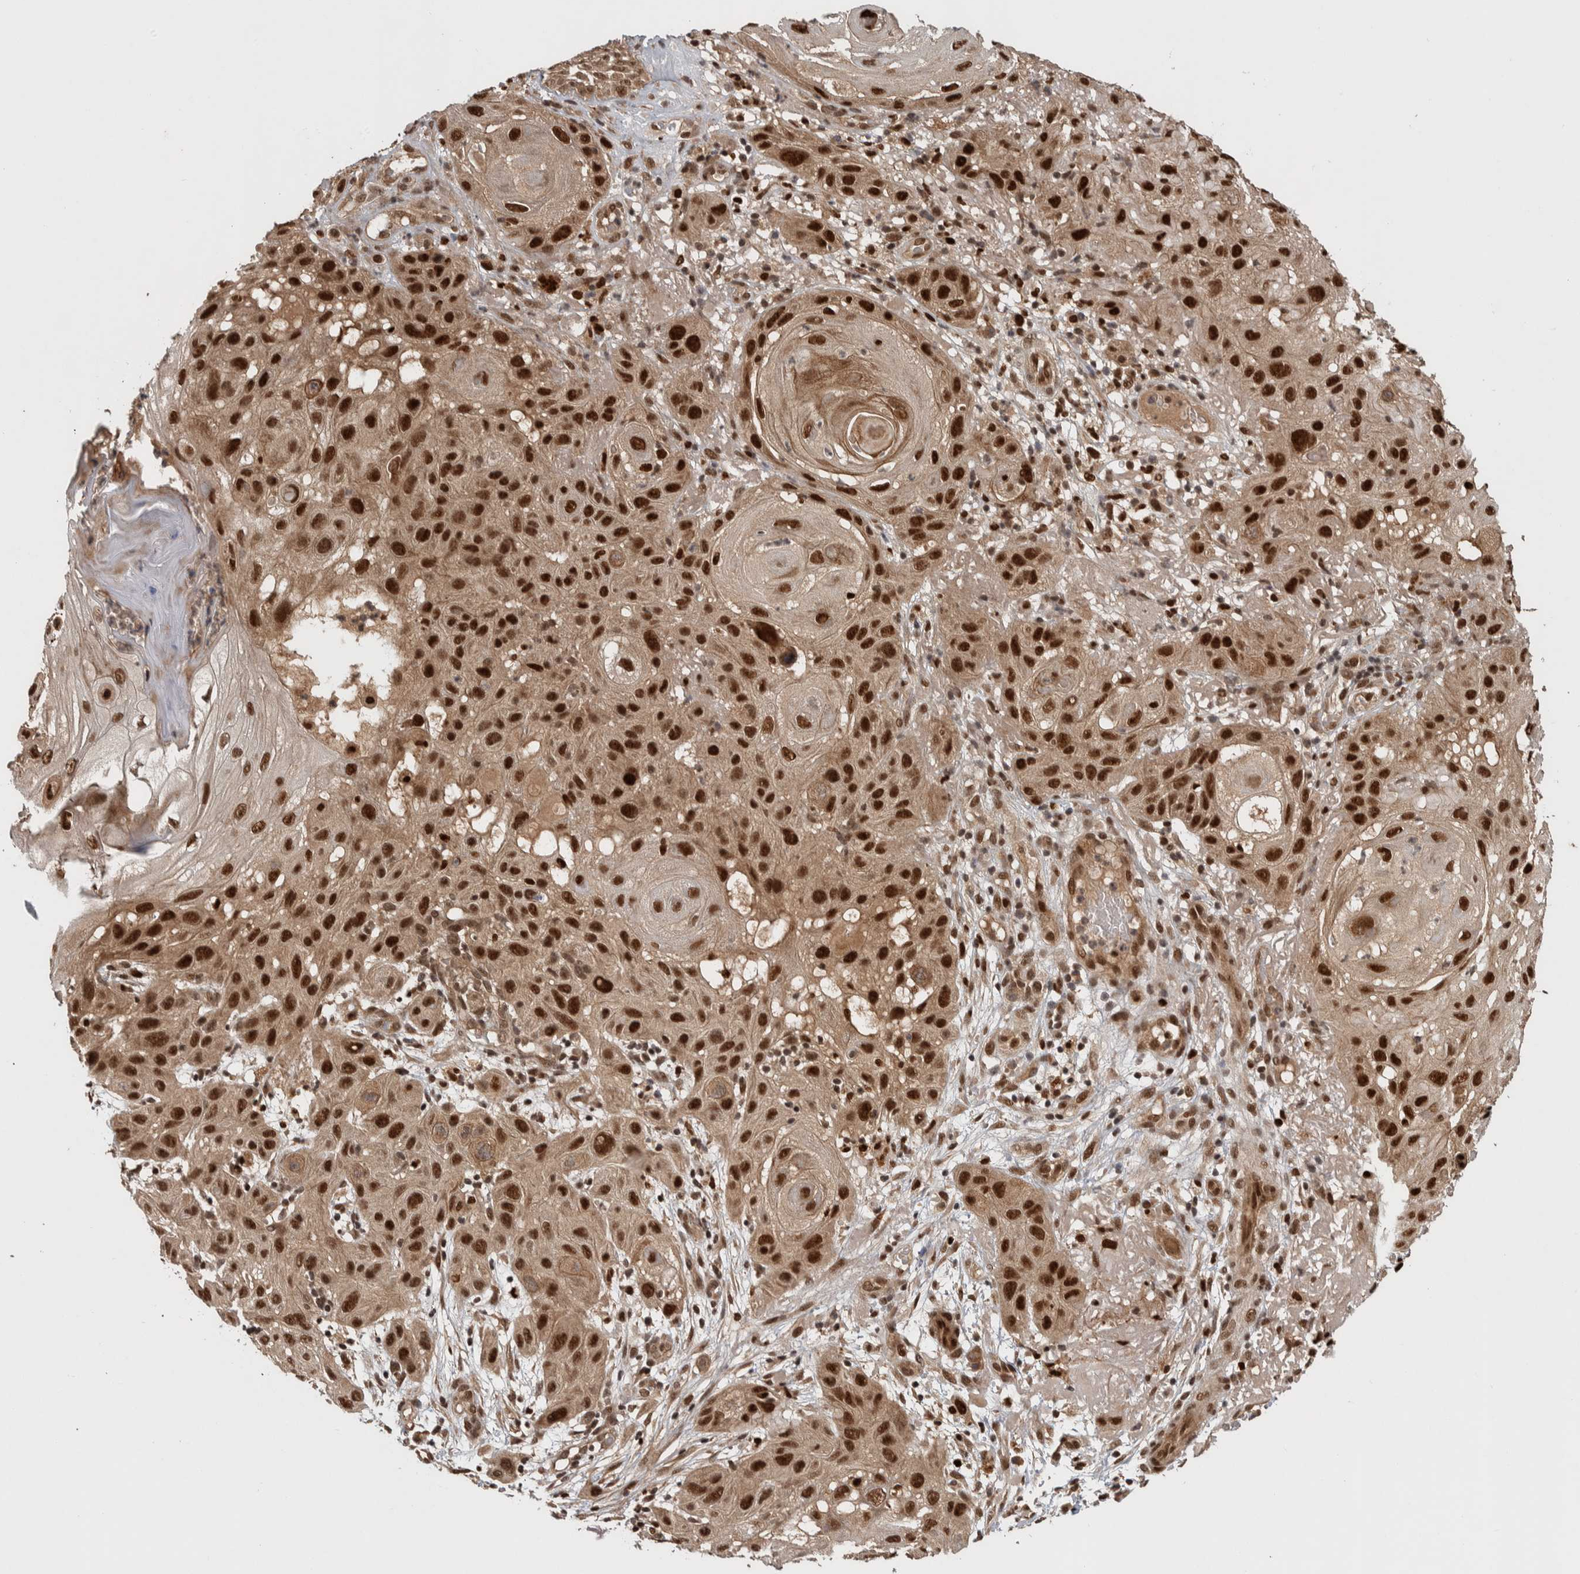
{"staining": {"intensity": "strong", "quantity": ">75%", "location": "nuclear"}, "tissue": "skin cancer", "cell_type": "Tumor cells", "image_type": "cancer", "snomed": [{"axis": "morphology", "description": "Squamous cell carcinoma, NOS"}, {"axis": "topography", "description": "Skin"}], "caption": "A brown stain labels strong nuclear staining of a protein in skin cancer tumor cells. The staining was performed using DAB to visualize the protein expression in brown, while the nuclei were stained in blue with hematoxylin (Magnification: 20x).", "gene": "RPS6KA4", "patient": {"sex": "female", "age": 96}}